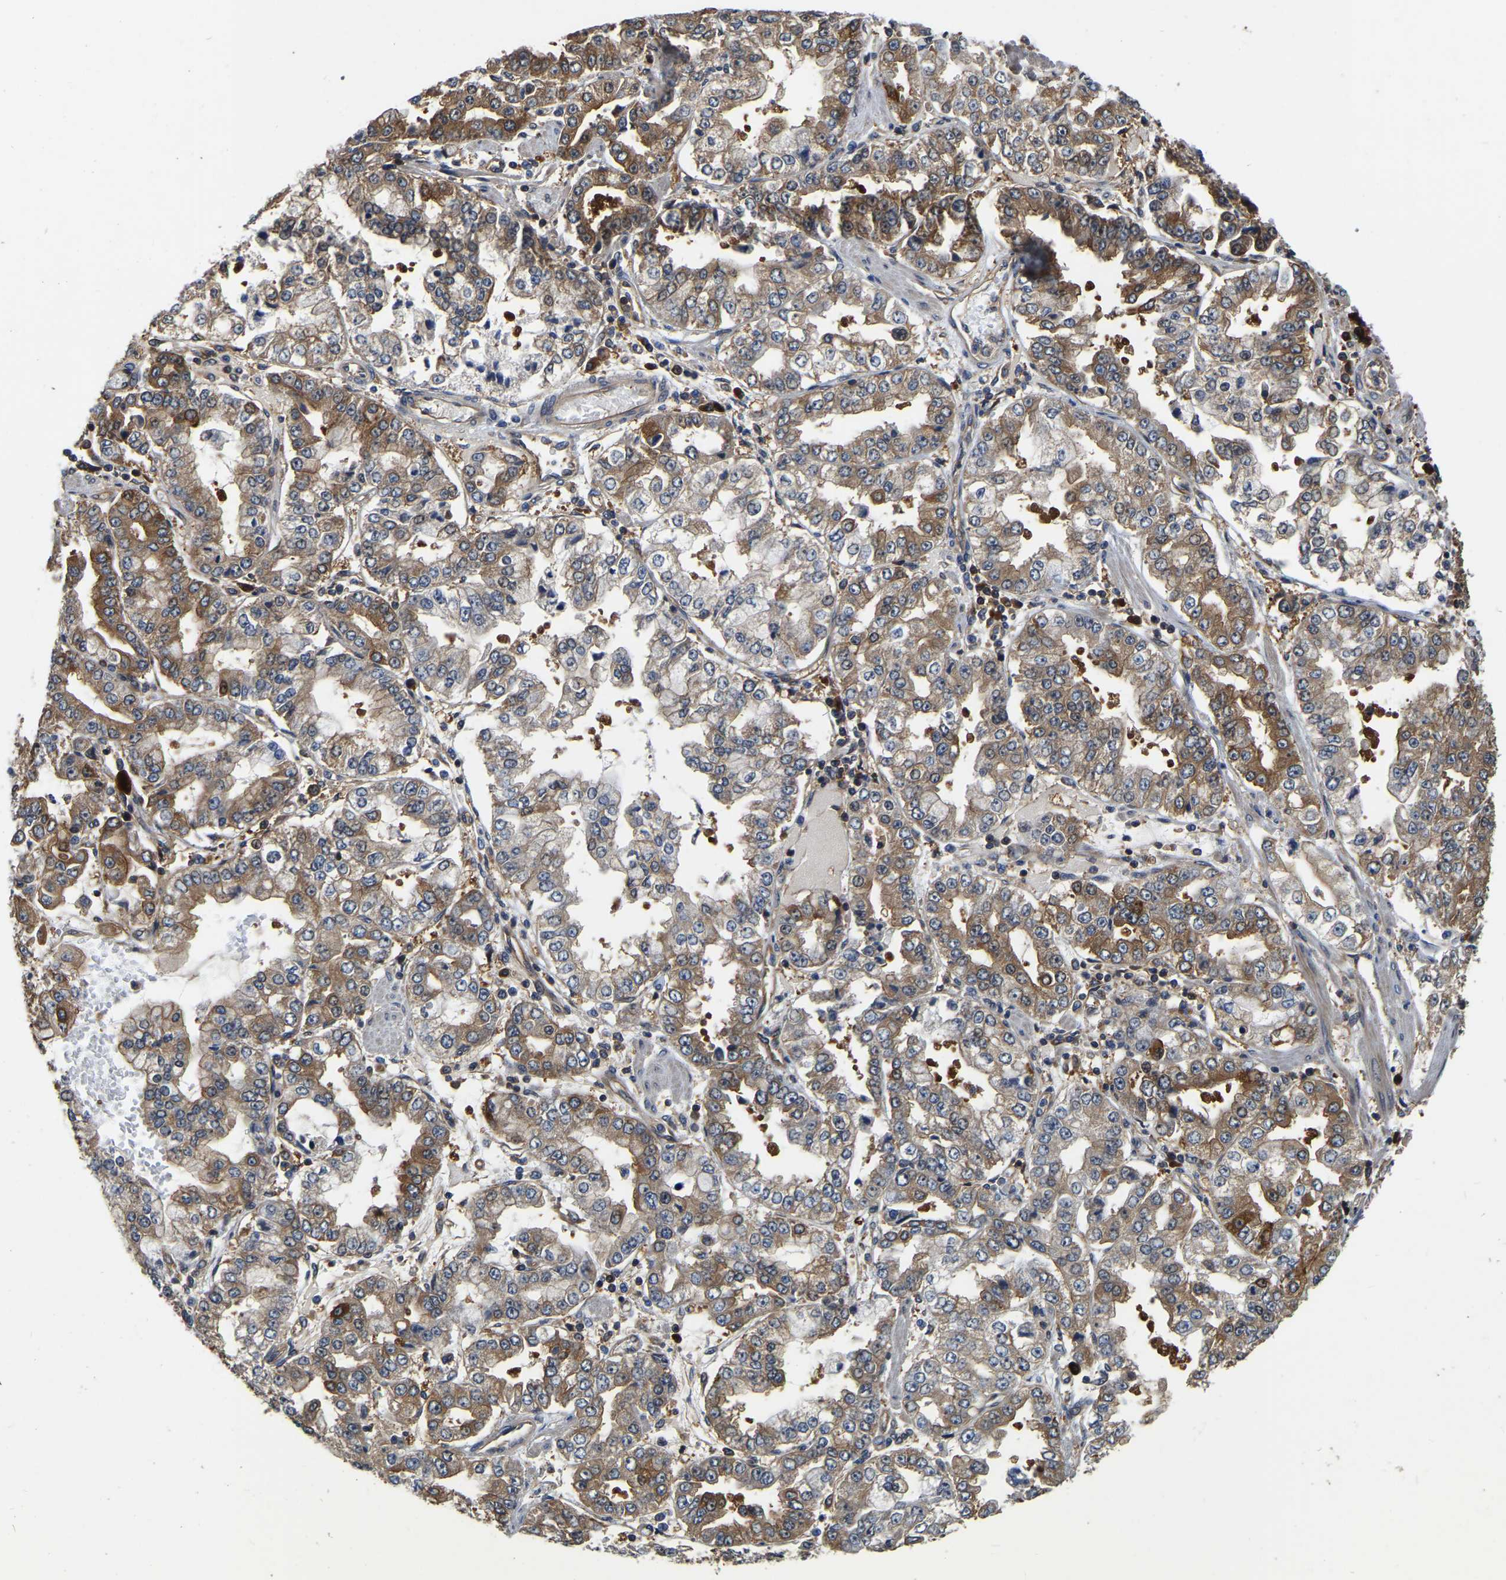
{"staining": {"intensity": "strong", "quantity": ">75%", "location": "cytoplasmic/membranous"}, "tissue": "stomach cancer", "cell_type": "Tumor cells", "image_type": "cancer", "snomed": [{"axis": "morphology", "description": "Adenocarcinoma, NOS"}, {"axis": "topography", "description": "Stomach"}], "caption": "Immunohistochemical staining of human stomach cancer (adenocarcinoma) demonstrates high levels of strong cytoplasmic/membranous protein positivity in approximately >75% of tumor cells.", "gene": "GARS1", "patient": {"sex": "male", "age": 76}}